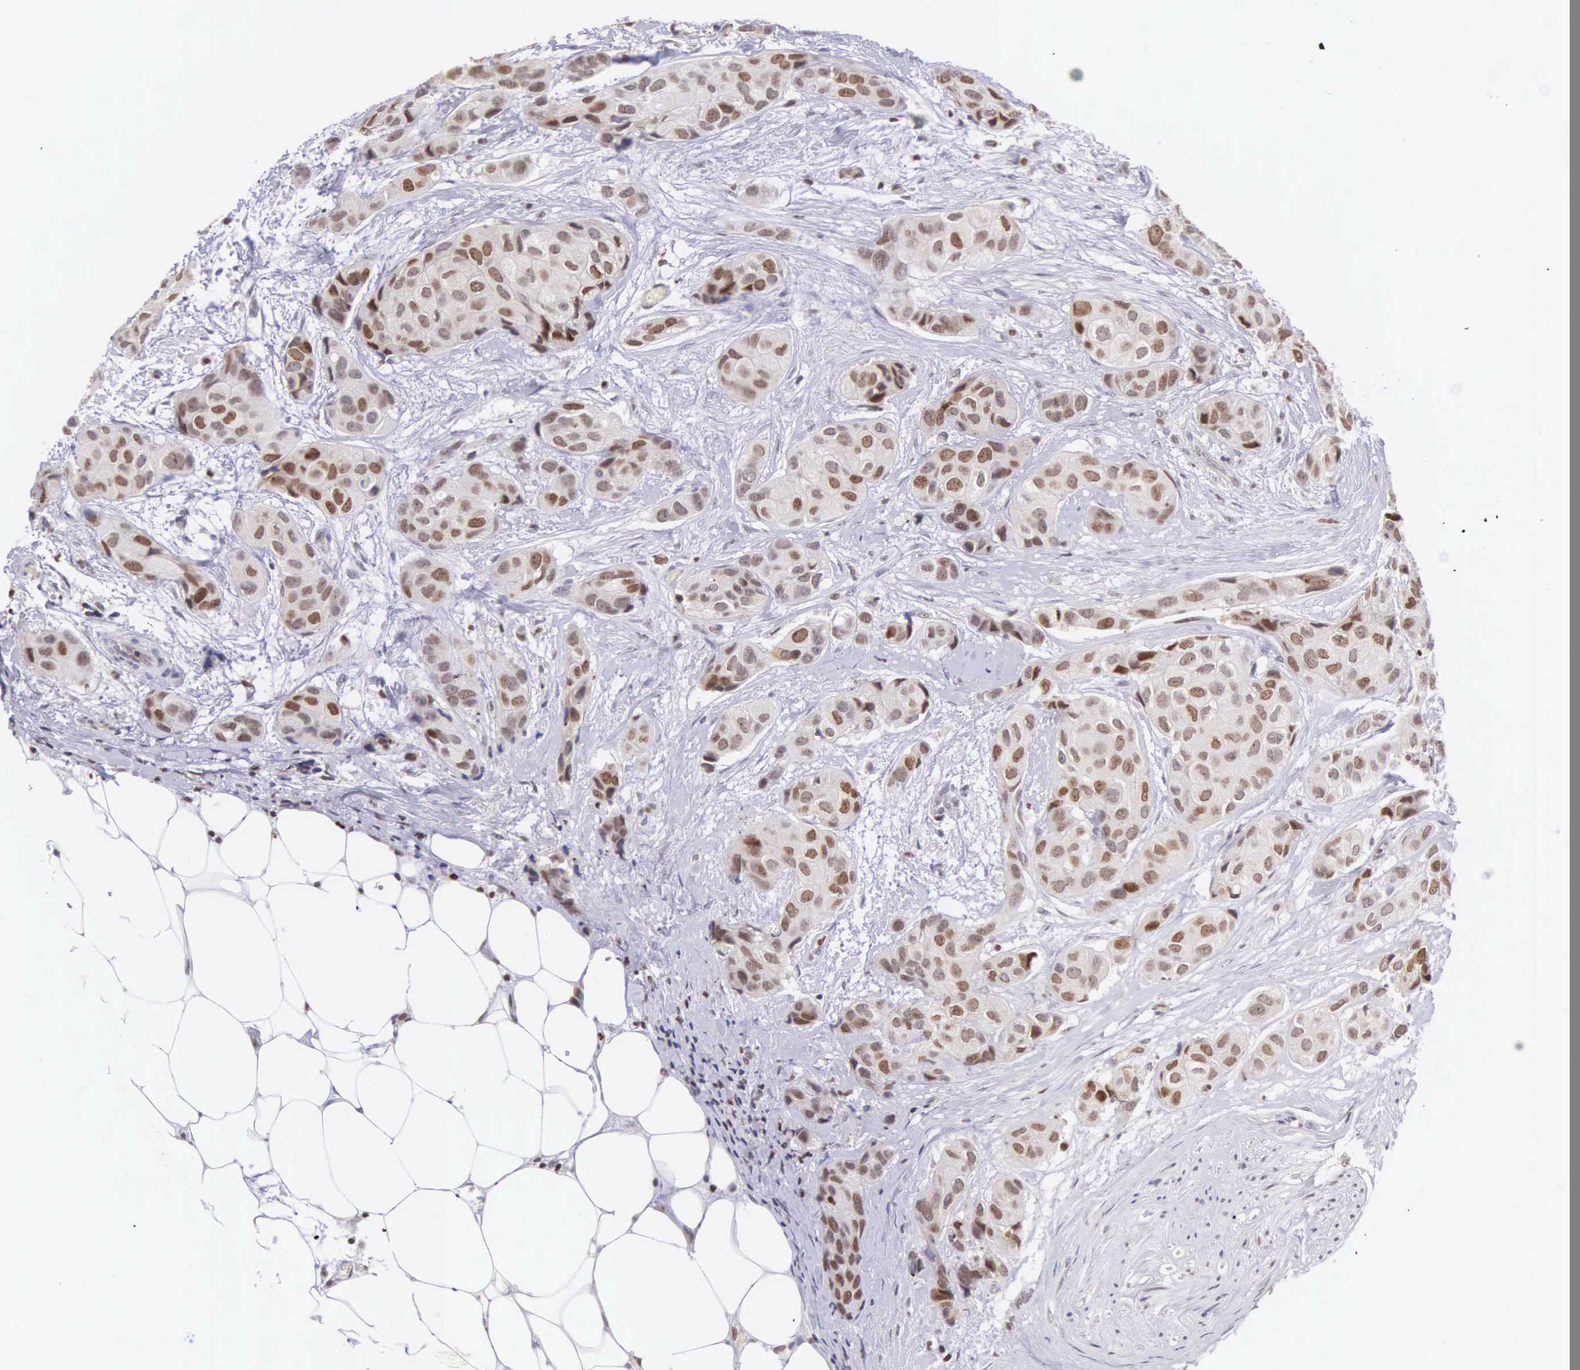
{"staining": {"intensity": "moderate", "quantity": ">75%", "location": "nuclear"}, "tissue": "breast cancer", "cell_type": "Tumor cells", "image_type": "cancer", "snomed": [{"axis": "morphology", "description": "Duct carcinoma"}, {"axis": "topography", "description": "Breast"}], "caption": "IHC micrograph of human breast cancer stained for a protein (brown), which demonstrates medium levels of moderate nuclear expression in about >75% of tumor cells.", "gene": "VRK1", "patient": {"sex": "female", "age": 68}}